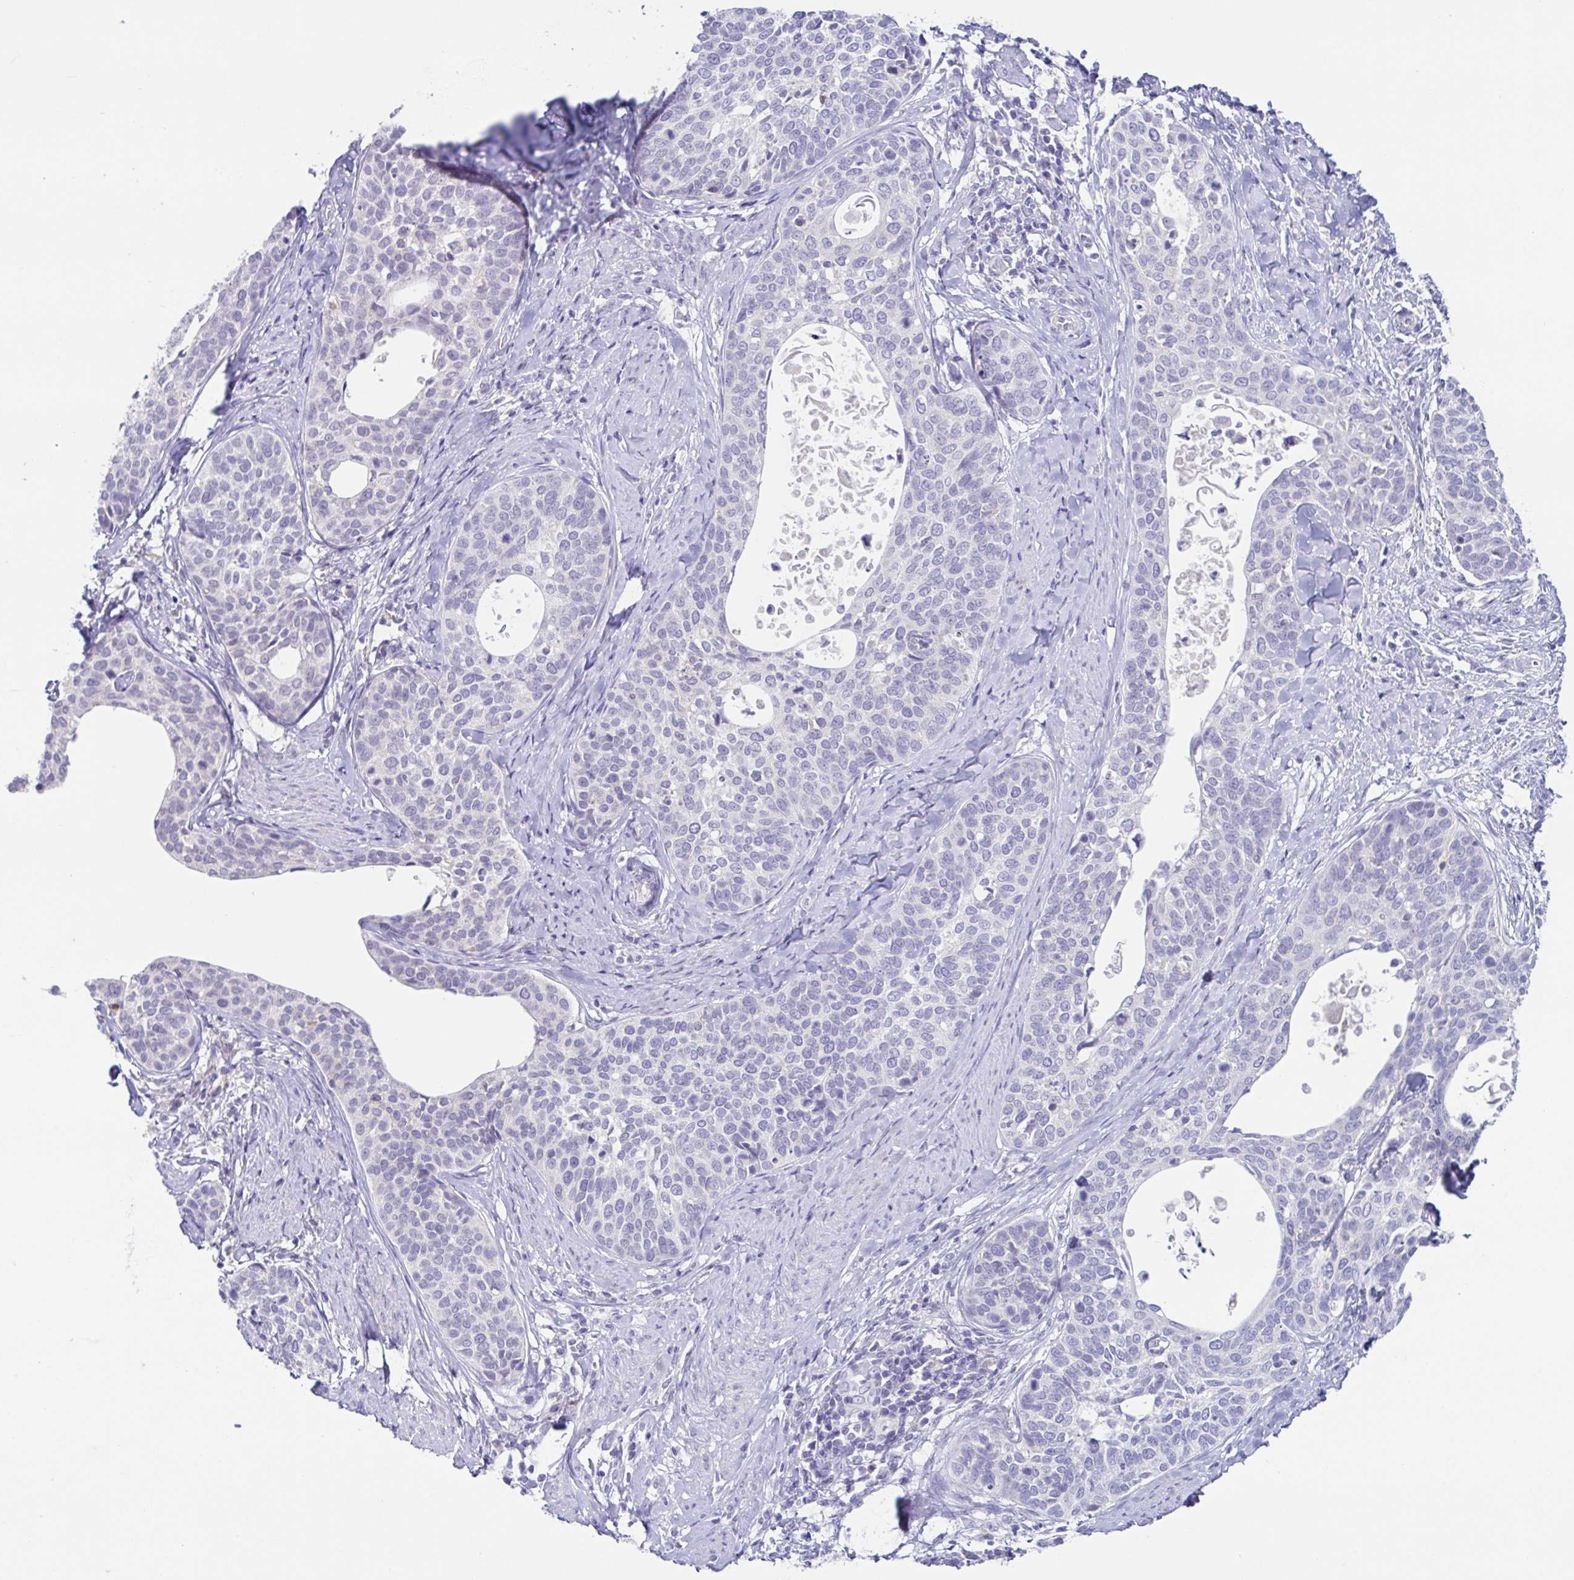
{"staining": {"intensity": "negative", "quantity": "none", "location": "none"}, "tissue": "cervical cancer", "cell_type": "Tumor cells", "image_type": "cancer", "snomed": [{"axis": "morphology", "description": "Squamous cell carcinoma, NOS"}, {"axis": "topography", "description": "Cervix"}], "caption": "This micrograph is of cervical squamous cell carcinoma stained with IHC to label a protein in brown with the nuclei are counter-stained blue. There is no expression in tumor cells.", "gene": "RDH11", "patient": {"sex": "female", "age": 69}}